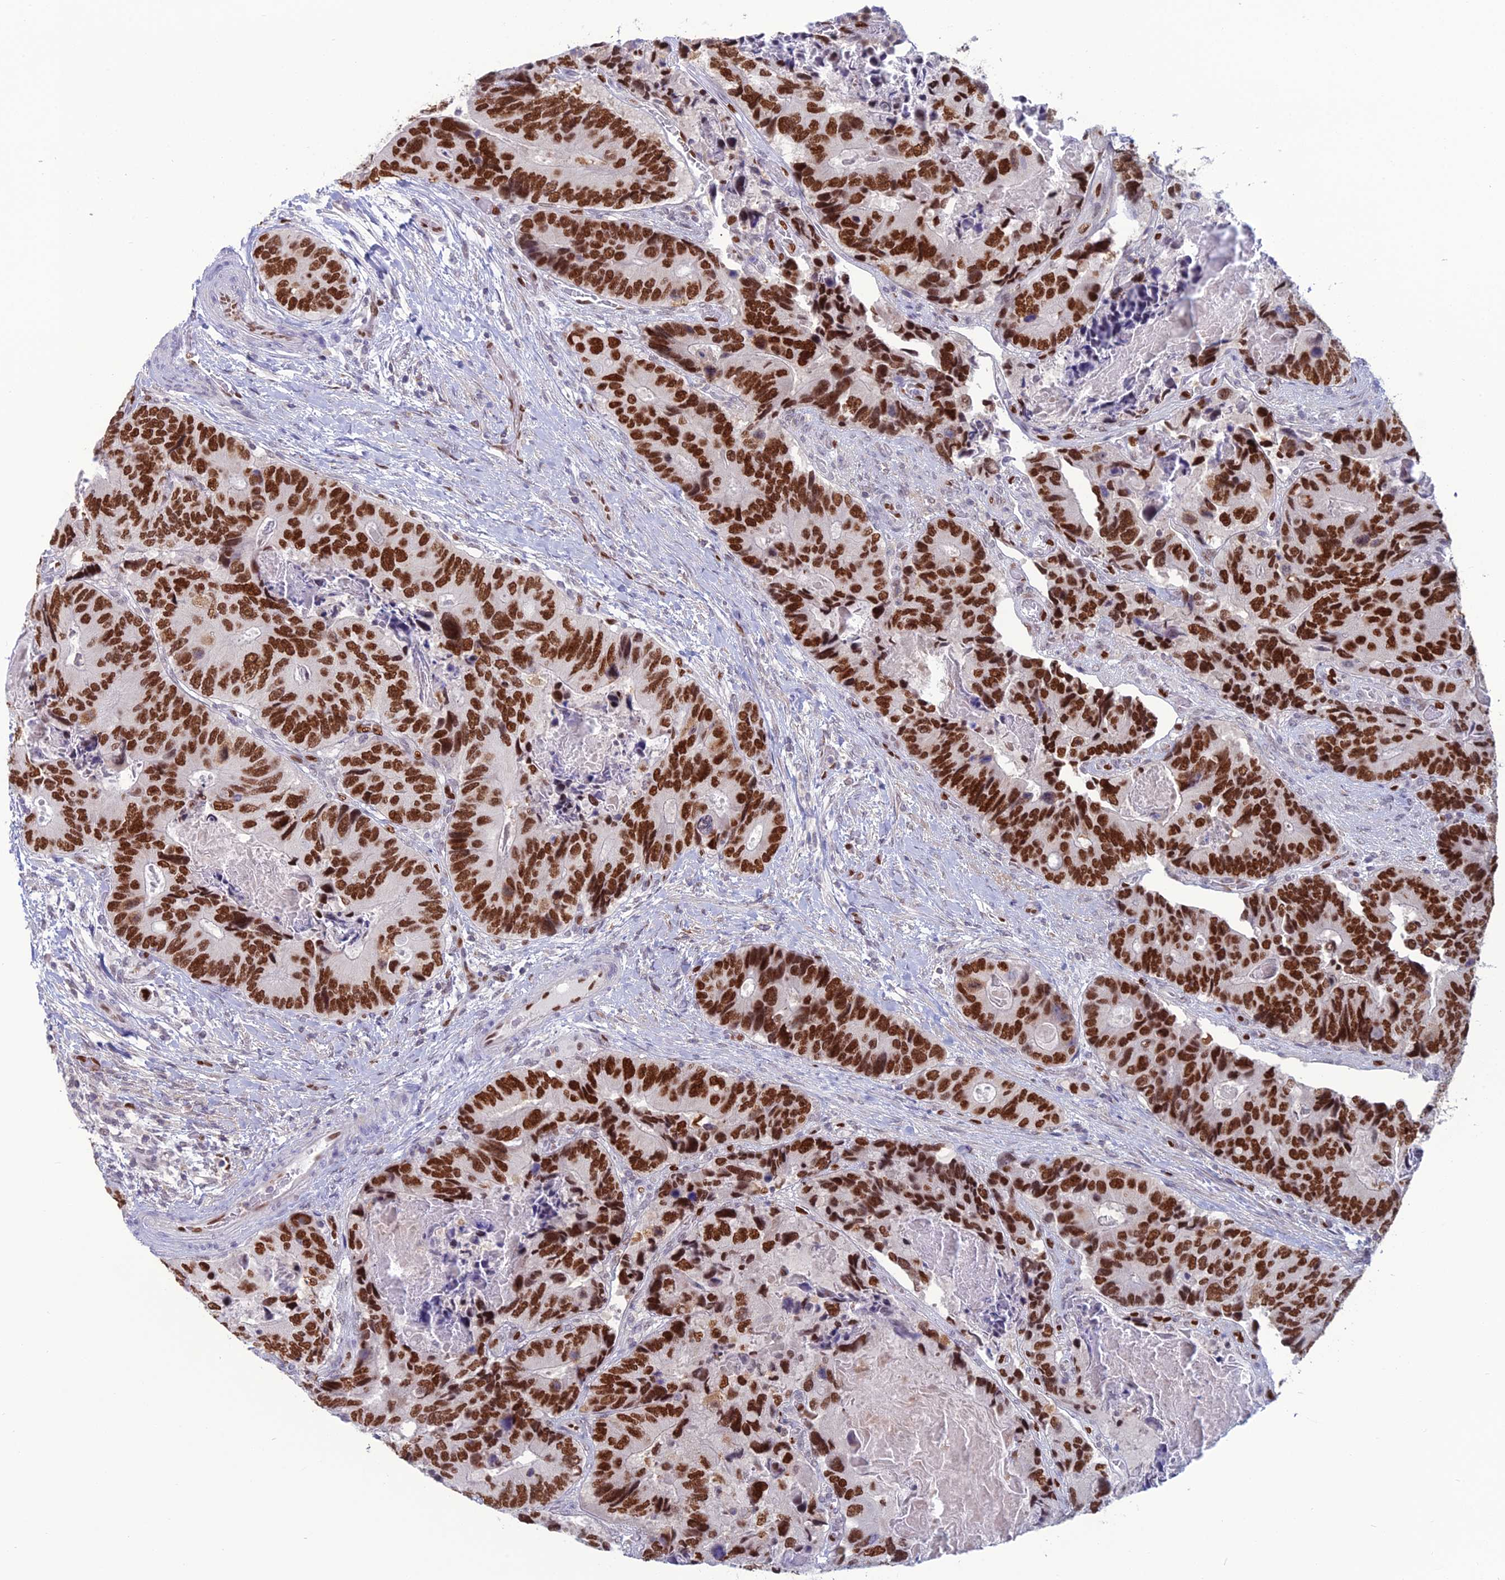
{"staining": {"intensity": "strong", "quantity": ">75%", "location": "nuclear"}, "tissue": "colorectal cancer", "cell_type": "Tumor cells", "image_type": "cancer", "snomed": [{"axis": "morphology", "description": "Adenocarcinoma, NOS"}, {"axis": "topography", "description": "Colon"}], "caption": "Adenocarcinoma (colorectal) tissue reveals strong nuclear positivity in about >75% of tumor cells, visualized by immunohistochemistry.", "gene": "NOL4L", "patient": {"sex": "male", "age": 84}}